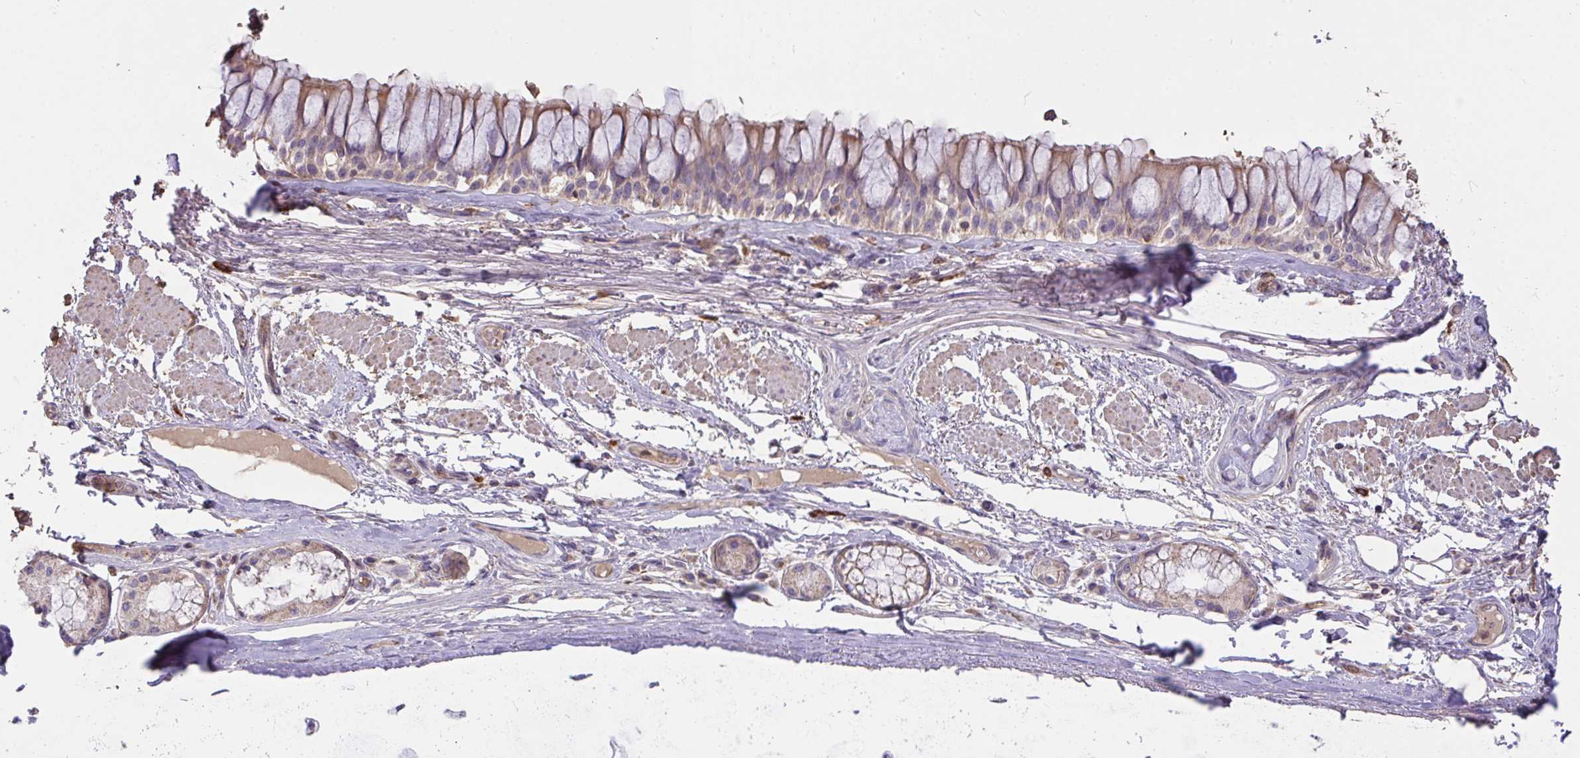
{"staining": {"intensity": "moderate", "quantity": "<25%", "location": "cytoplasmic/membranous"}, "tissue": "soft tissue", "cell_type": "Chondrocytes", "image_type": "normal", "snomed": [{"axis": "morphology", "description": "Normal tissue, NOS"}, {"axis": "topography", "description": "Cartilage tissue"}, {"axis": "topography", "description": "Bronchus"}], "caption": "The image exhibits a brown stain indicating the presence of a protein in the cytoplasmic/membranous of chondrocytes in soft tissue. (DAB IHC with brightfield microscopy, high magnification).", "gene": "FCER1A", "patient": {"sex": "male", "age": 64}}